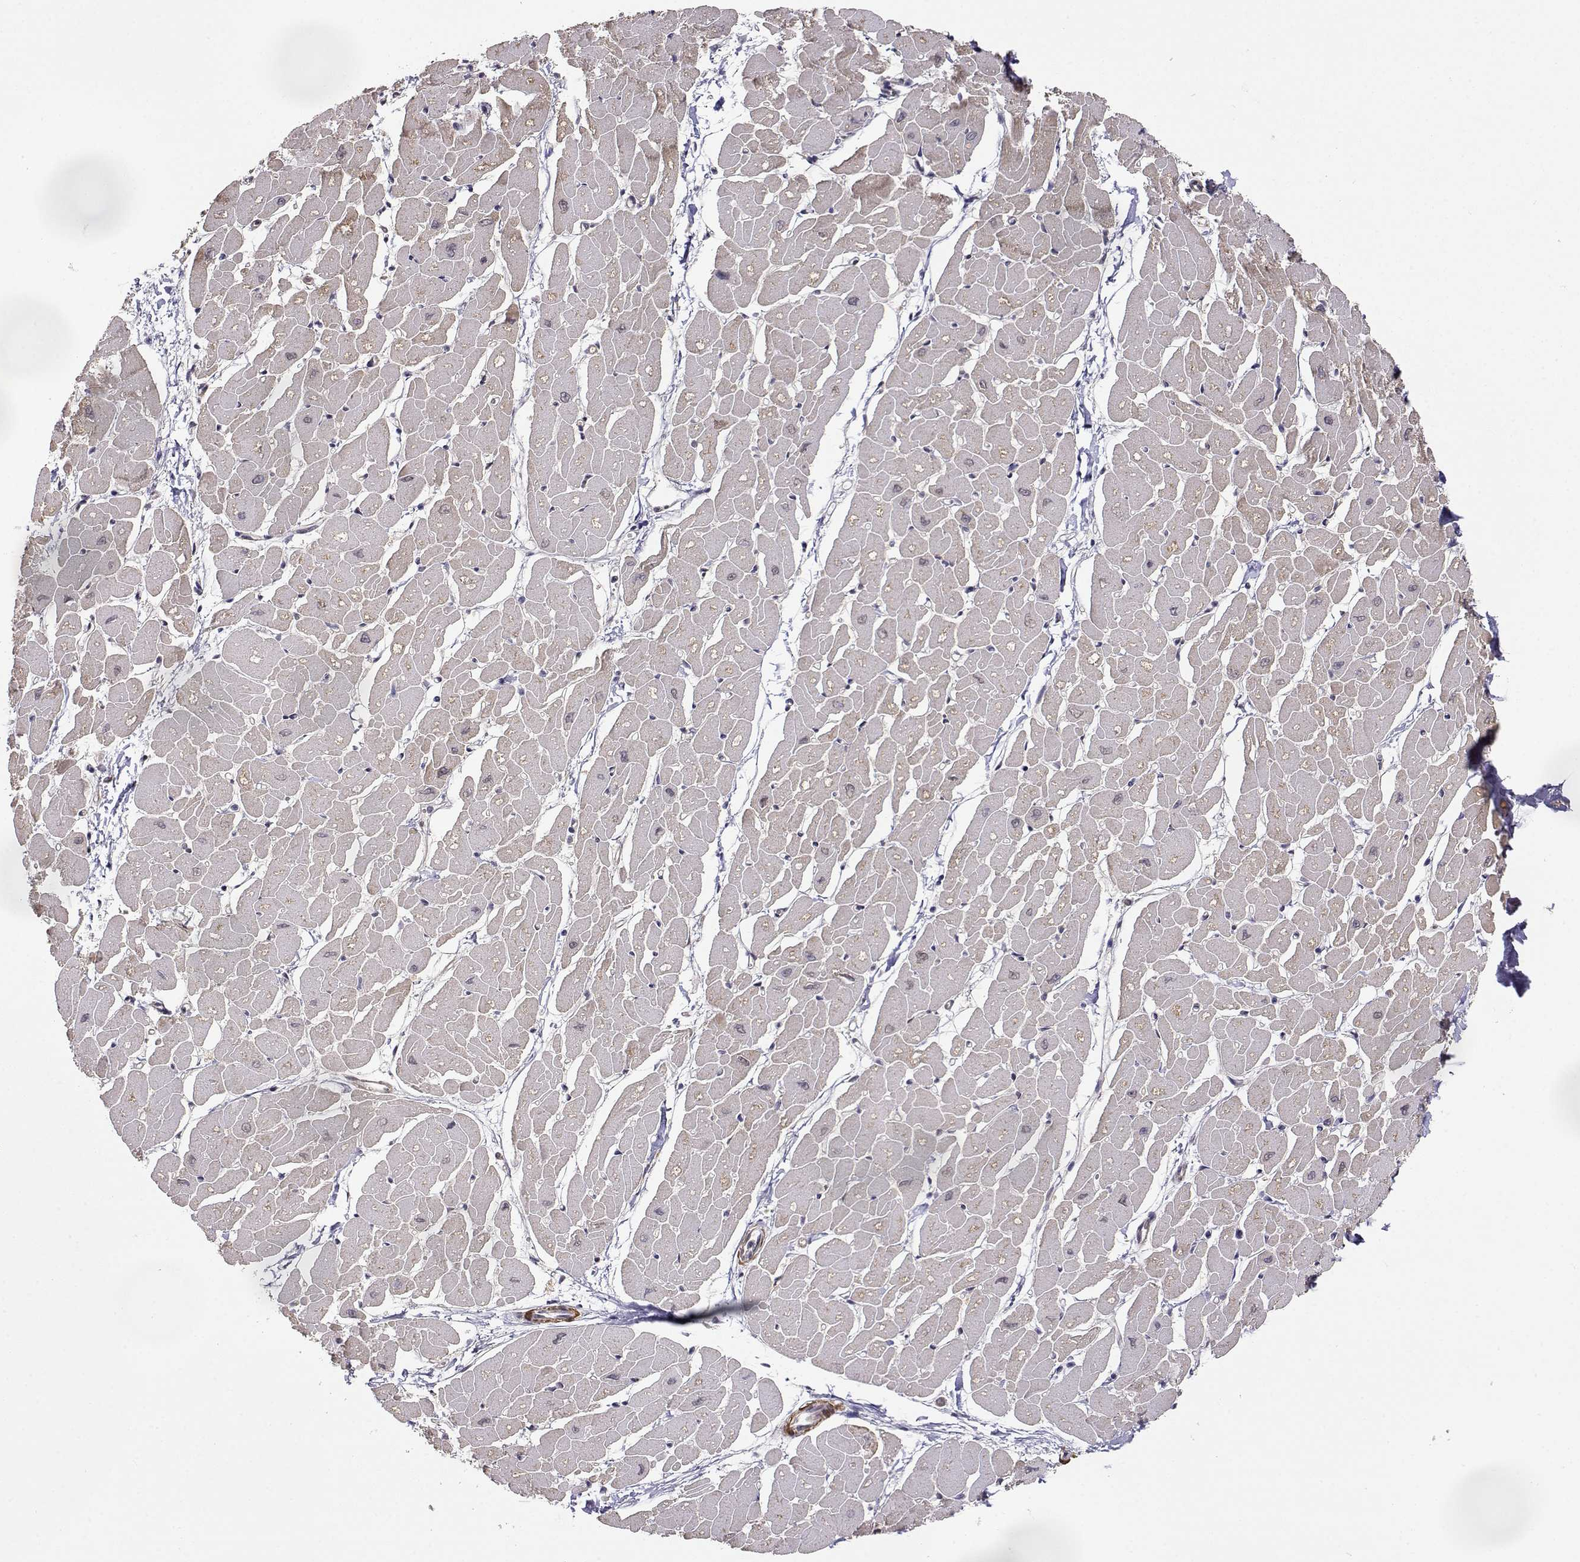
{"staining": {"intensity": "weak", "quantity": "25%-75%", "location": "cytoplasmic/membranous"}, "tissue": "heart muscle", "cell_type": "Cardiomyocytes", "image_type": "normal", "snomed": [{"axis": "morphology", "description": "Normal tissue, NOS"}, {"axis": "topography", "description": "Heart"}], "caption": "Cardiomyocytes exhibit low levels of weak cytoplasmic/membranous expression in about 25%-75% of cells in unremarkable human heart muscle.", "gene": "PAIP1", "patient": {"sex": "male", "age": 57}}